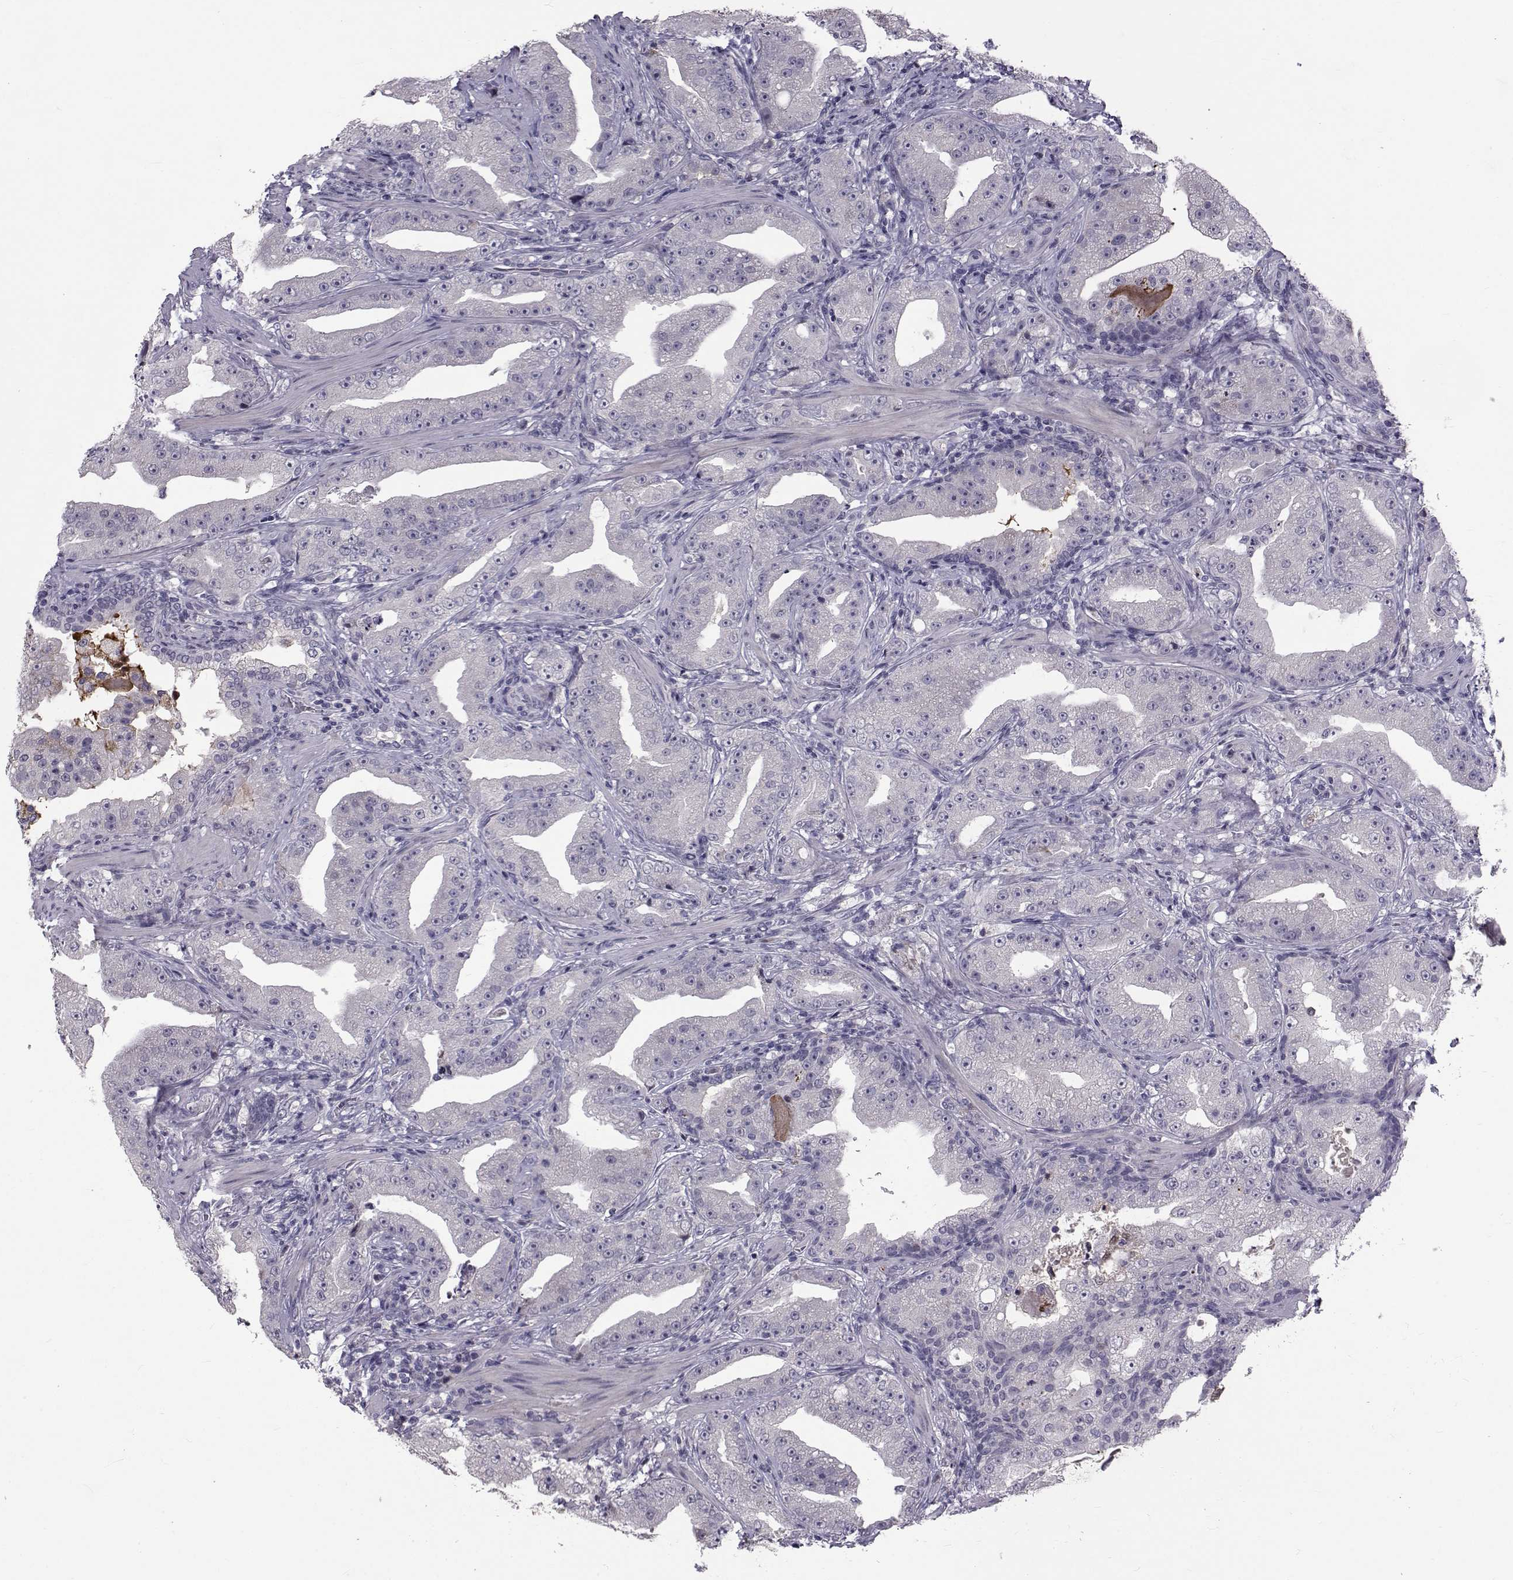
{"staining": {"intensity": "negative", "quantity": "none", "location": "none"}, "tissue": "prostate cancer", "cell_type": "Tumor cells", "image_type": "cancer", "snomed": [{"axis": "morphology", "description": "Adenocarcinoma, Low grade"}, {"axis": "topography", "description": "Prostate"}], "caption": "Immunohistochemical staining of human adenocarcinoma (low-grade) (prostate) shows no significant staining in tumor cells.", "gene": "TNFRSF11B", "patient": {"sex": "male", "age": 62}}